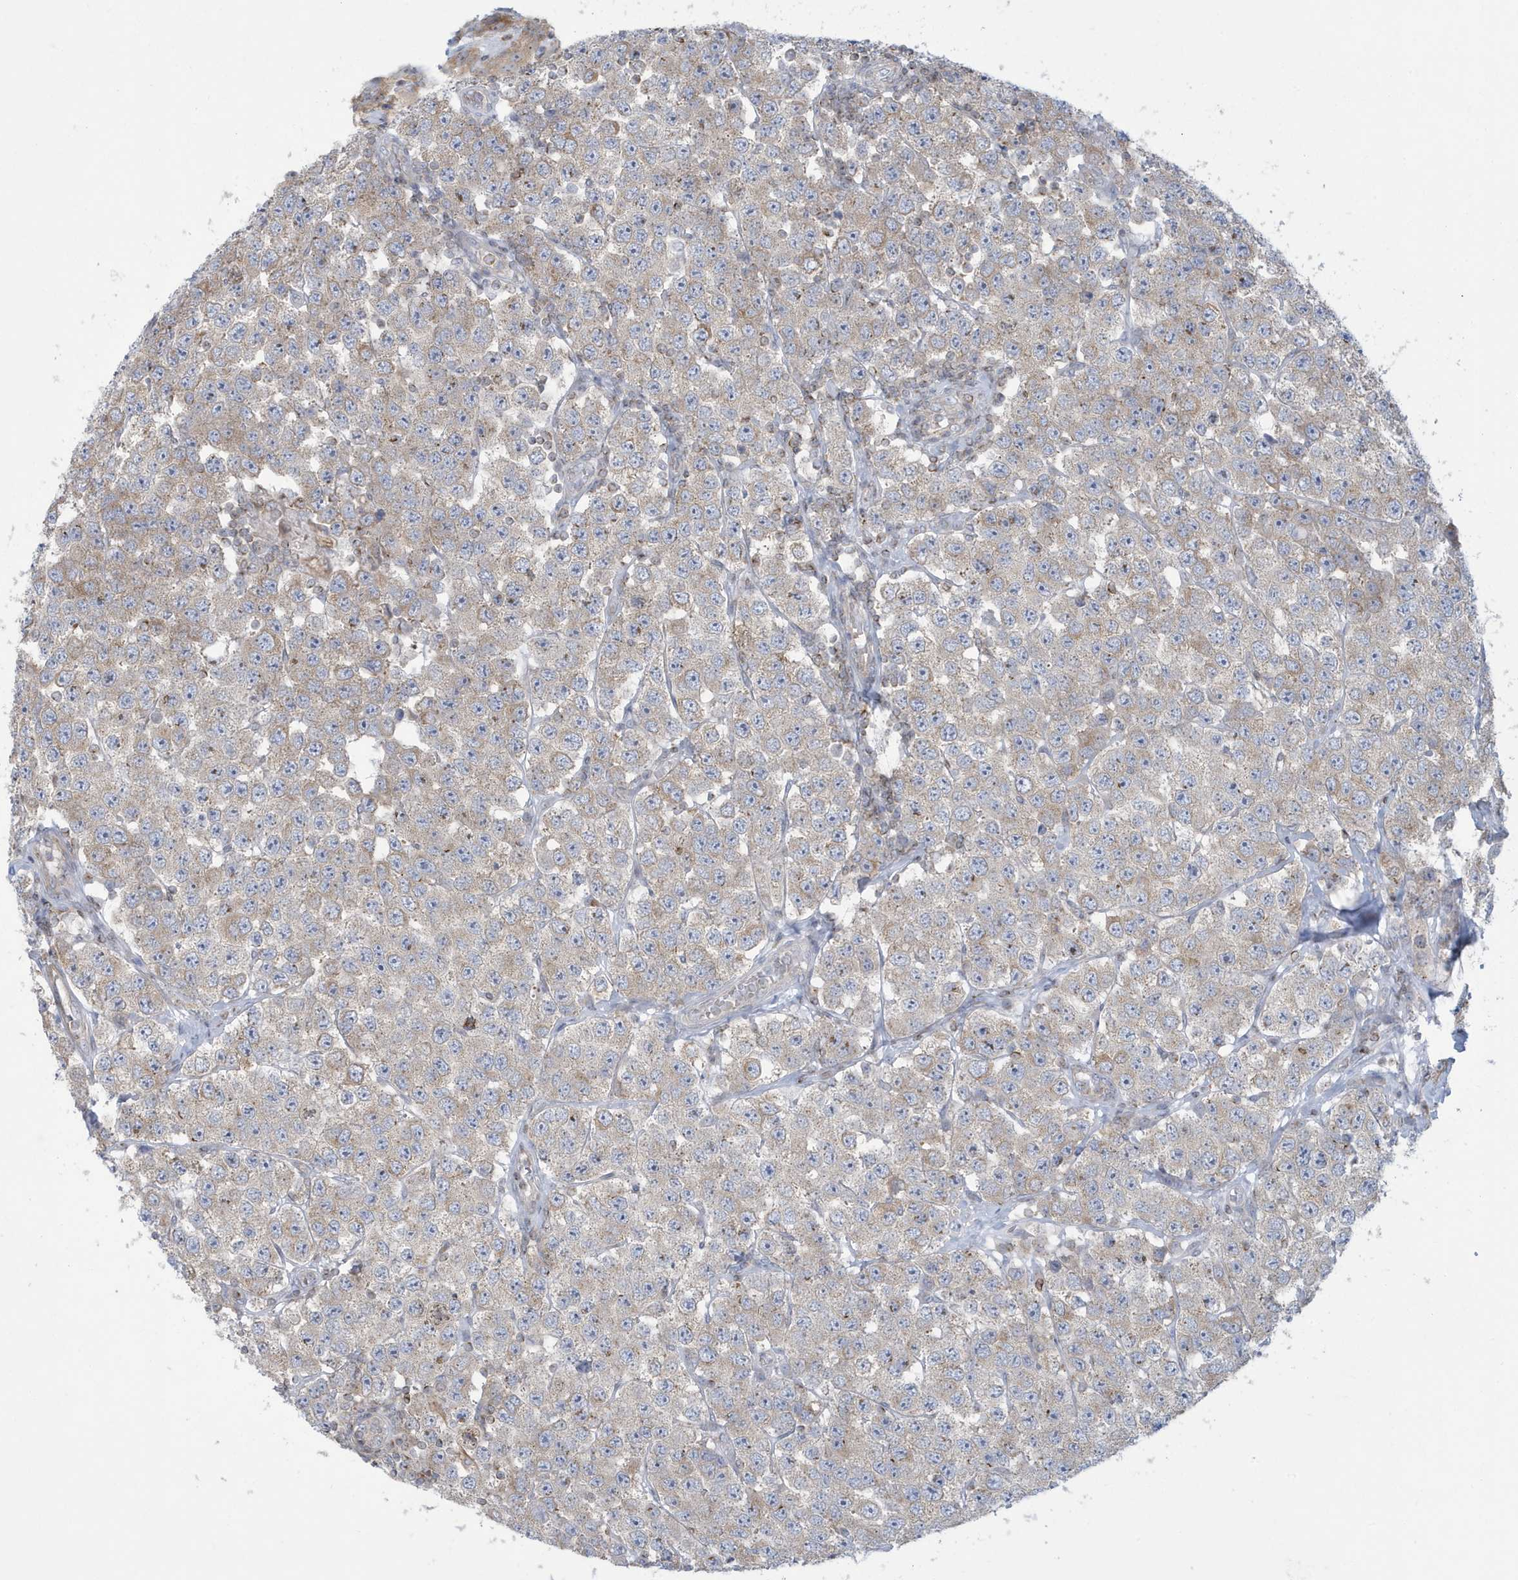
{"staining": {"intensity": "weak", "quantity": "<25%", "location": "cytoplasmic/membranous"}, "tissue": "testis cancer", "cell_type": "Tumor cells", "image_type": "cancer", "snomed": [{"axis": "morphology", "description": "Seminoma, NOS"}, {"axis": "topography", "description": "Testis"}], "caption": "Testis cancer stained for a protein using IHC exhibits no positivity tumor cells.", "gene": "SLAMF9", "patient": {"sex": "male", "age": 28}}